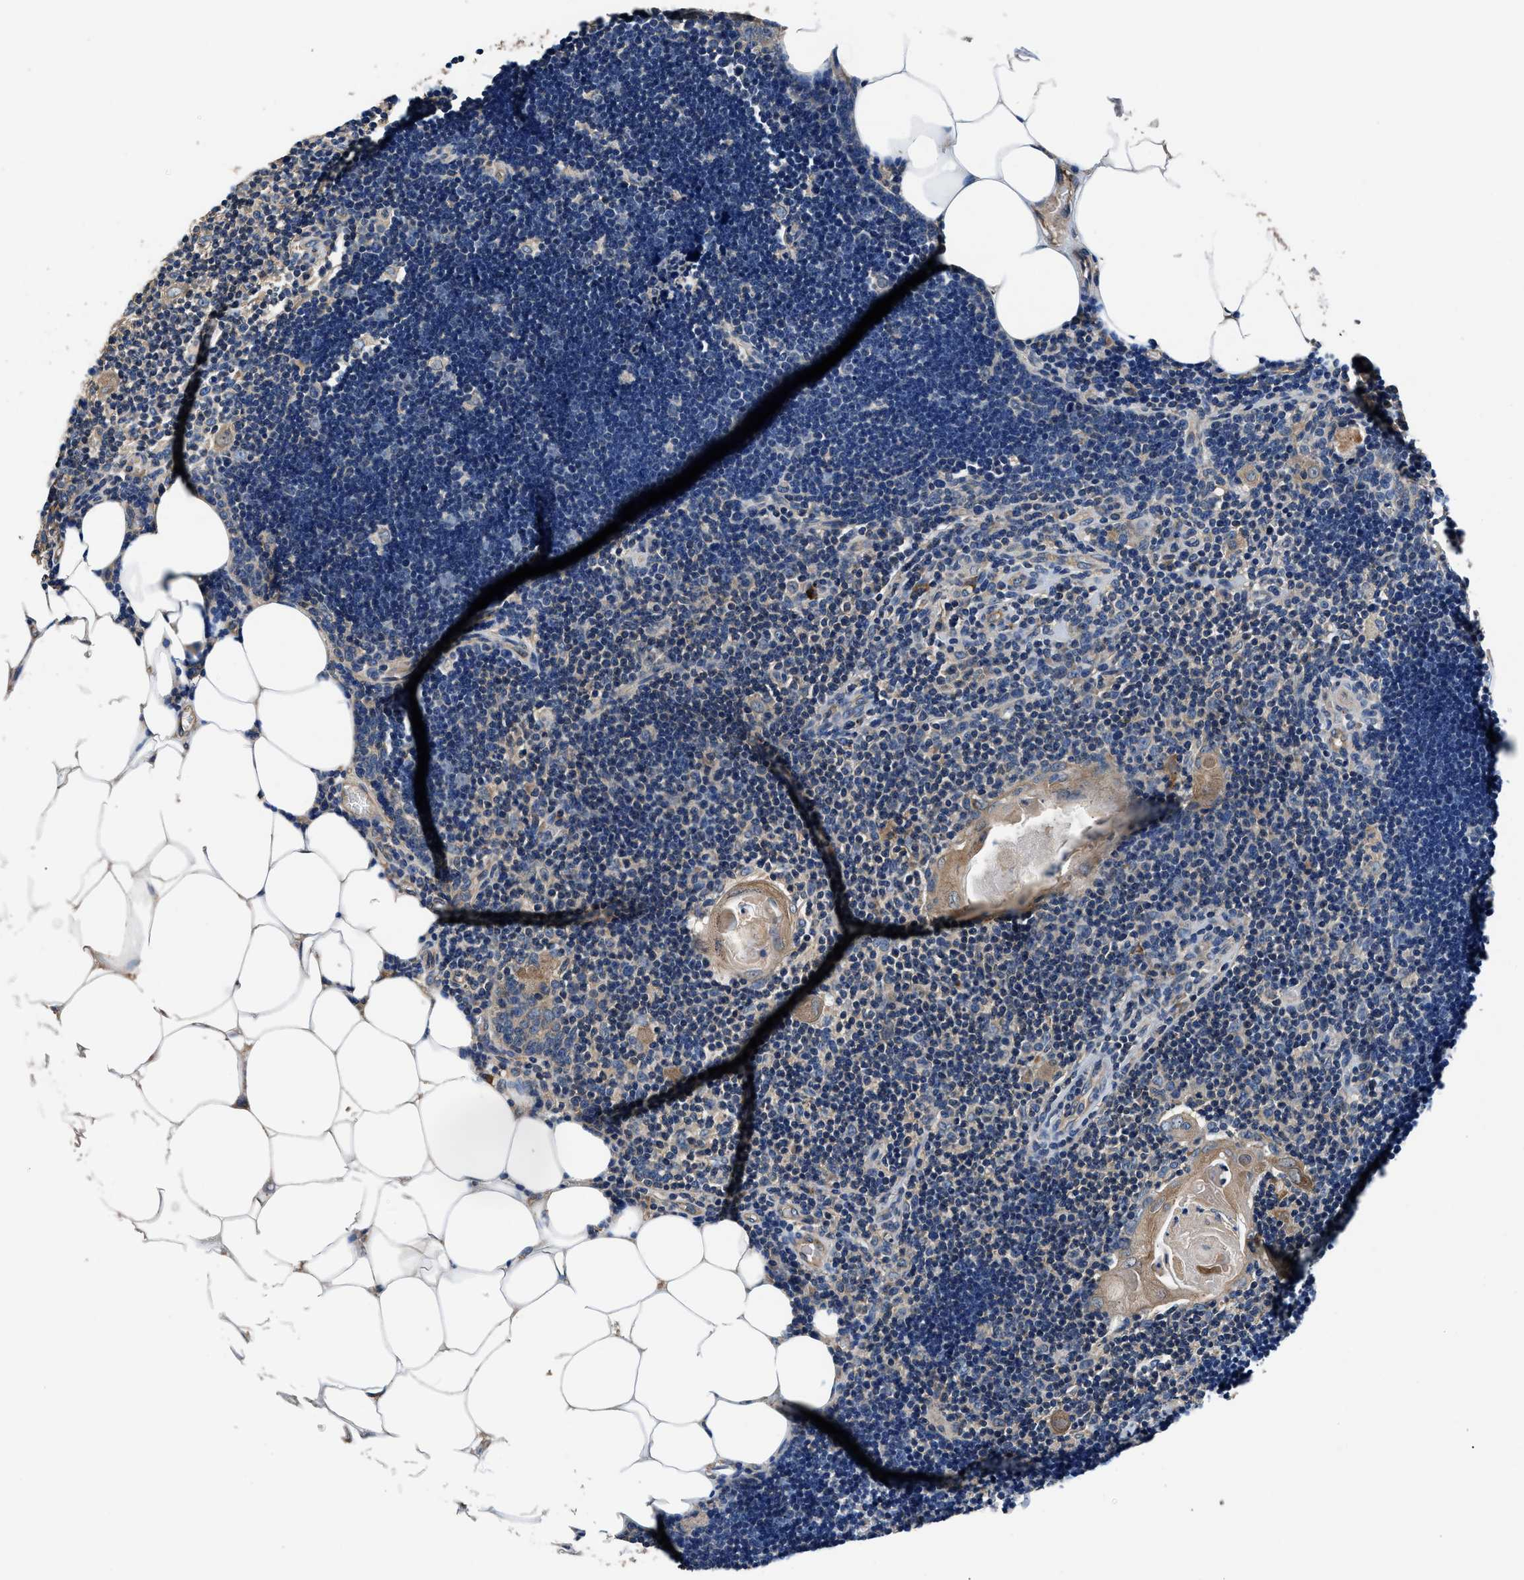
{"staining": {"intensity": "weak", "quantity": "25%-75%", "location": "cytoplasmic/membranous"}, "tissue": "lymph node", "cell_type": "Germinal center cells", "image_type": "normal", "snomed": [{"axis": "morphology", "description": "Normal tissue, NOS"}, {"axis": "topography", "description": "Lymph node"}], "caption": "Immunohistochemical staining of normal human lymph node reveals low levels of weak cytoplasmic/membranous expression in approximately 25%-75% of germinal center cells. The staining was performed using DAB (3,3'-diaminobenzidine), with brown indicating positive protein expression. Nuclei are stained blue with hematoxylin.", "gene": "DHRS7B", "patient": {"sex": "male", "age": 33}}